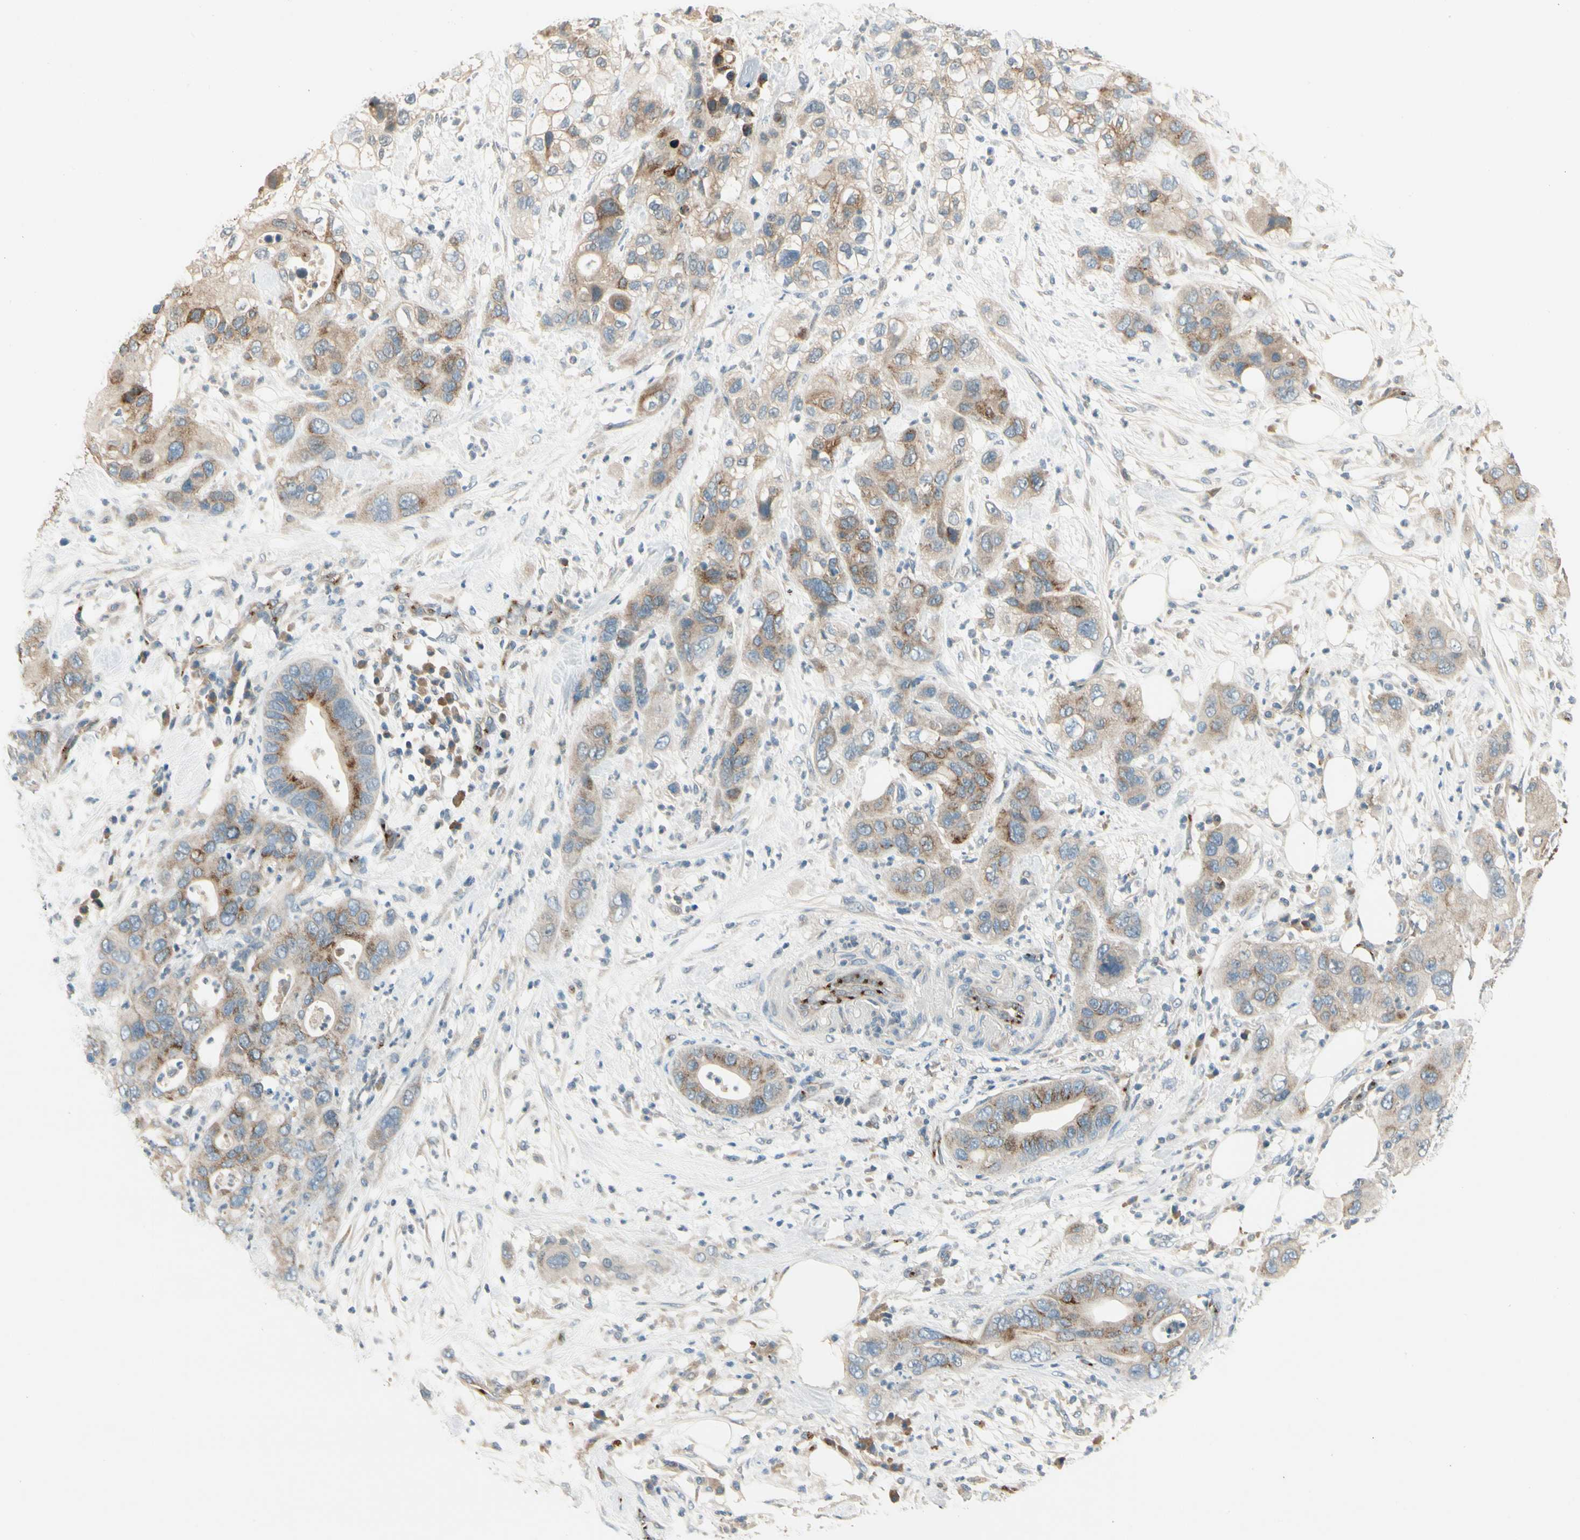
{"staining": {"intensity": "moderate", "quantity": "25%-75%", "location": "cytoplasmic/membranous"}, "tissue": "pancreatic cancer", "cell_type": "Tumor cells", "image_type": "cancer", "snomed": [{"axis": "morphology", "description": "Adenocarcinoma, NOS"}, {"axis": "topography", "description": "Pancreas"}], "caption": "Protein staining by immunohistochemistry exhibits moderate cytoplasmic/membranous staining in approximately 25%-75% of tumor cells in adenocarcinoma (pancreatic). (Brightfield microscopy of DAB IHC at high magnification).", "gene": "MANSC1", "patient": {"sex": "female", "age": 71}}